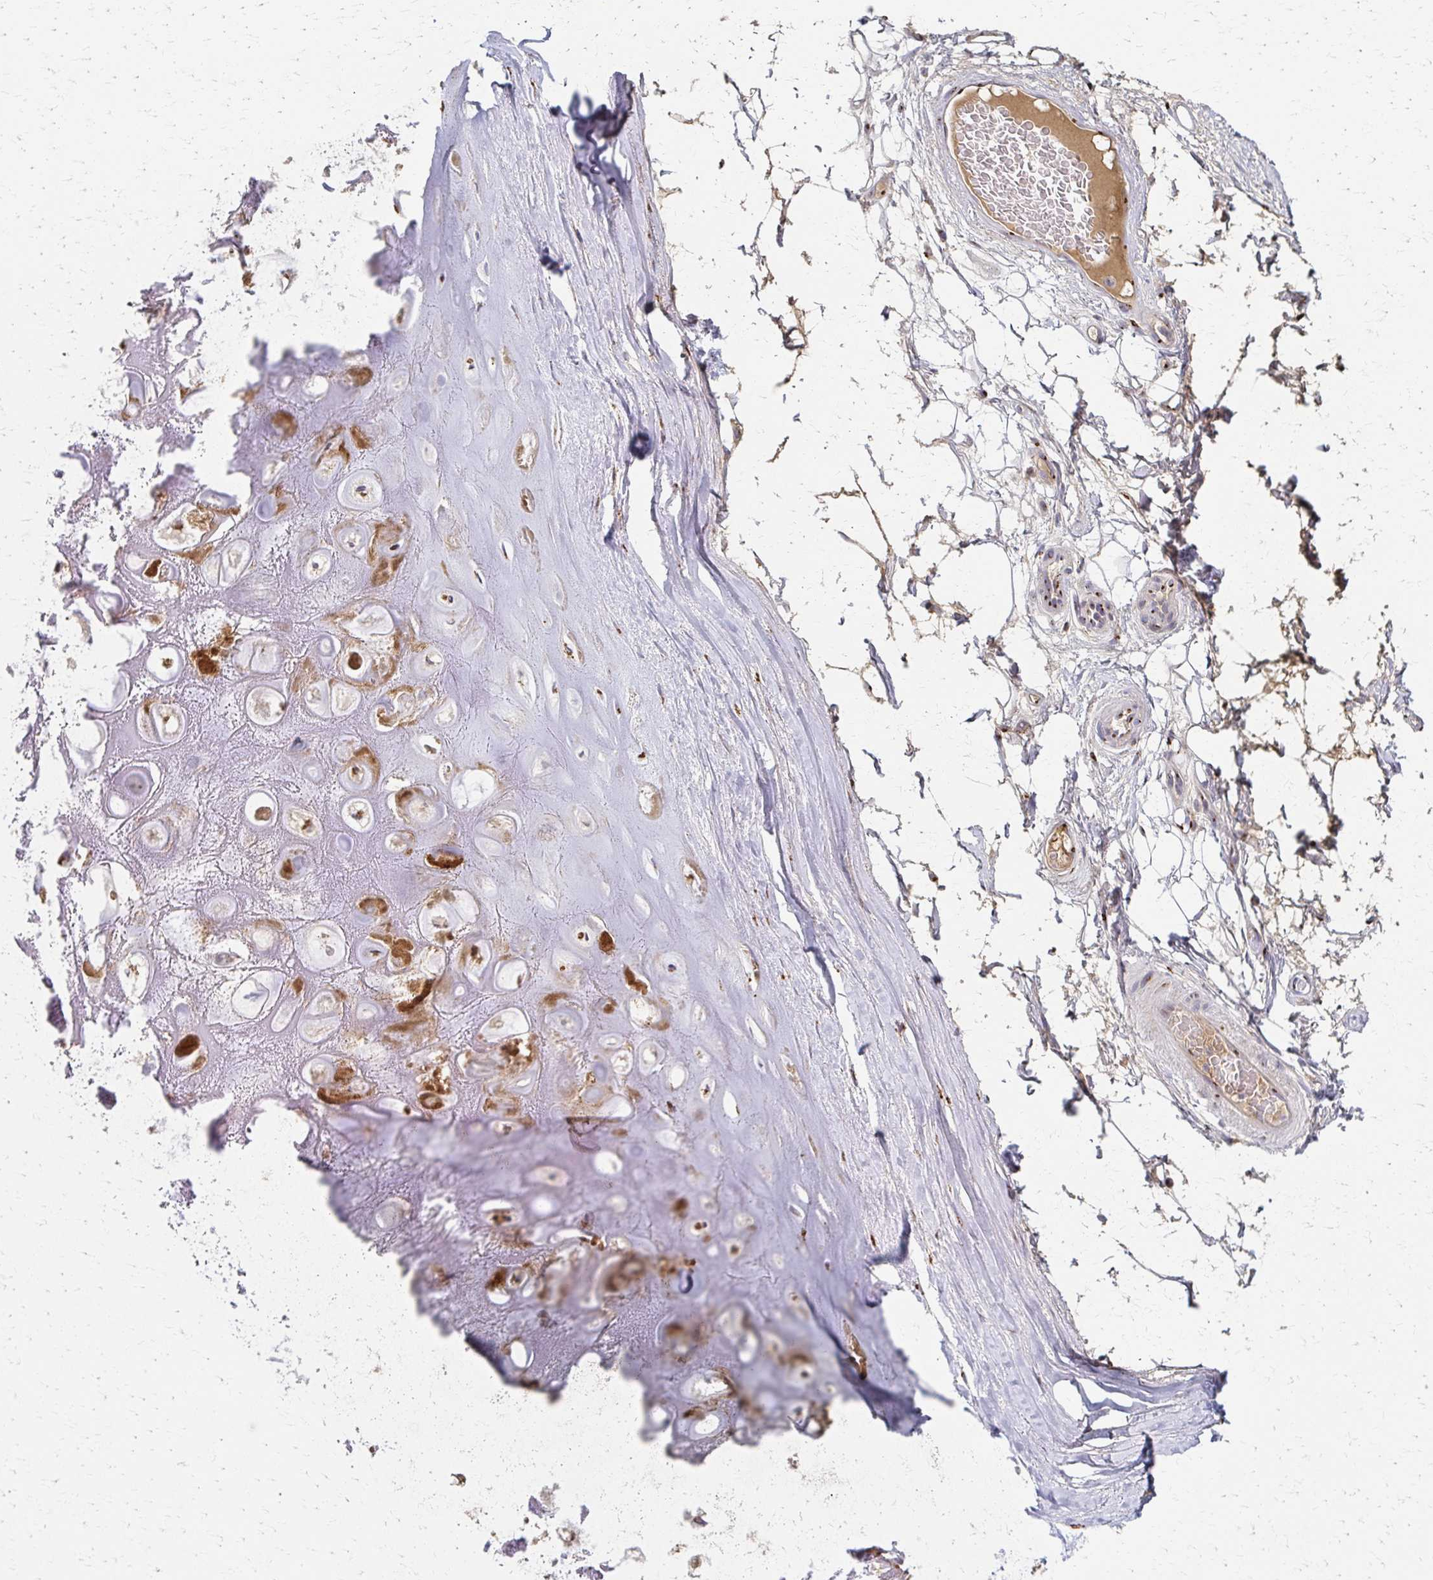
{"staining": {"intensity": "negative", "quantity": "none", "location": "none"}, "tissue": "adipose tissue", "cell_type": "Adipocytes", "image_type": "normal", "snomed": [{"axis": "morphology", "description": "Normal tissue, NOS"}, {"axis": "topography", "description": "Lymph node"}, {"axis": "topography", "description": "Cartilage tissue"}, {"axis": "topography", "description": "Nasopharynx"}], "caption": "The immunohistochemistry image has no significant positivity in adipocytes of adipose tissue.", "gene": "ENSG00000254692", "patient": {"sex": "male", "age": 63}}